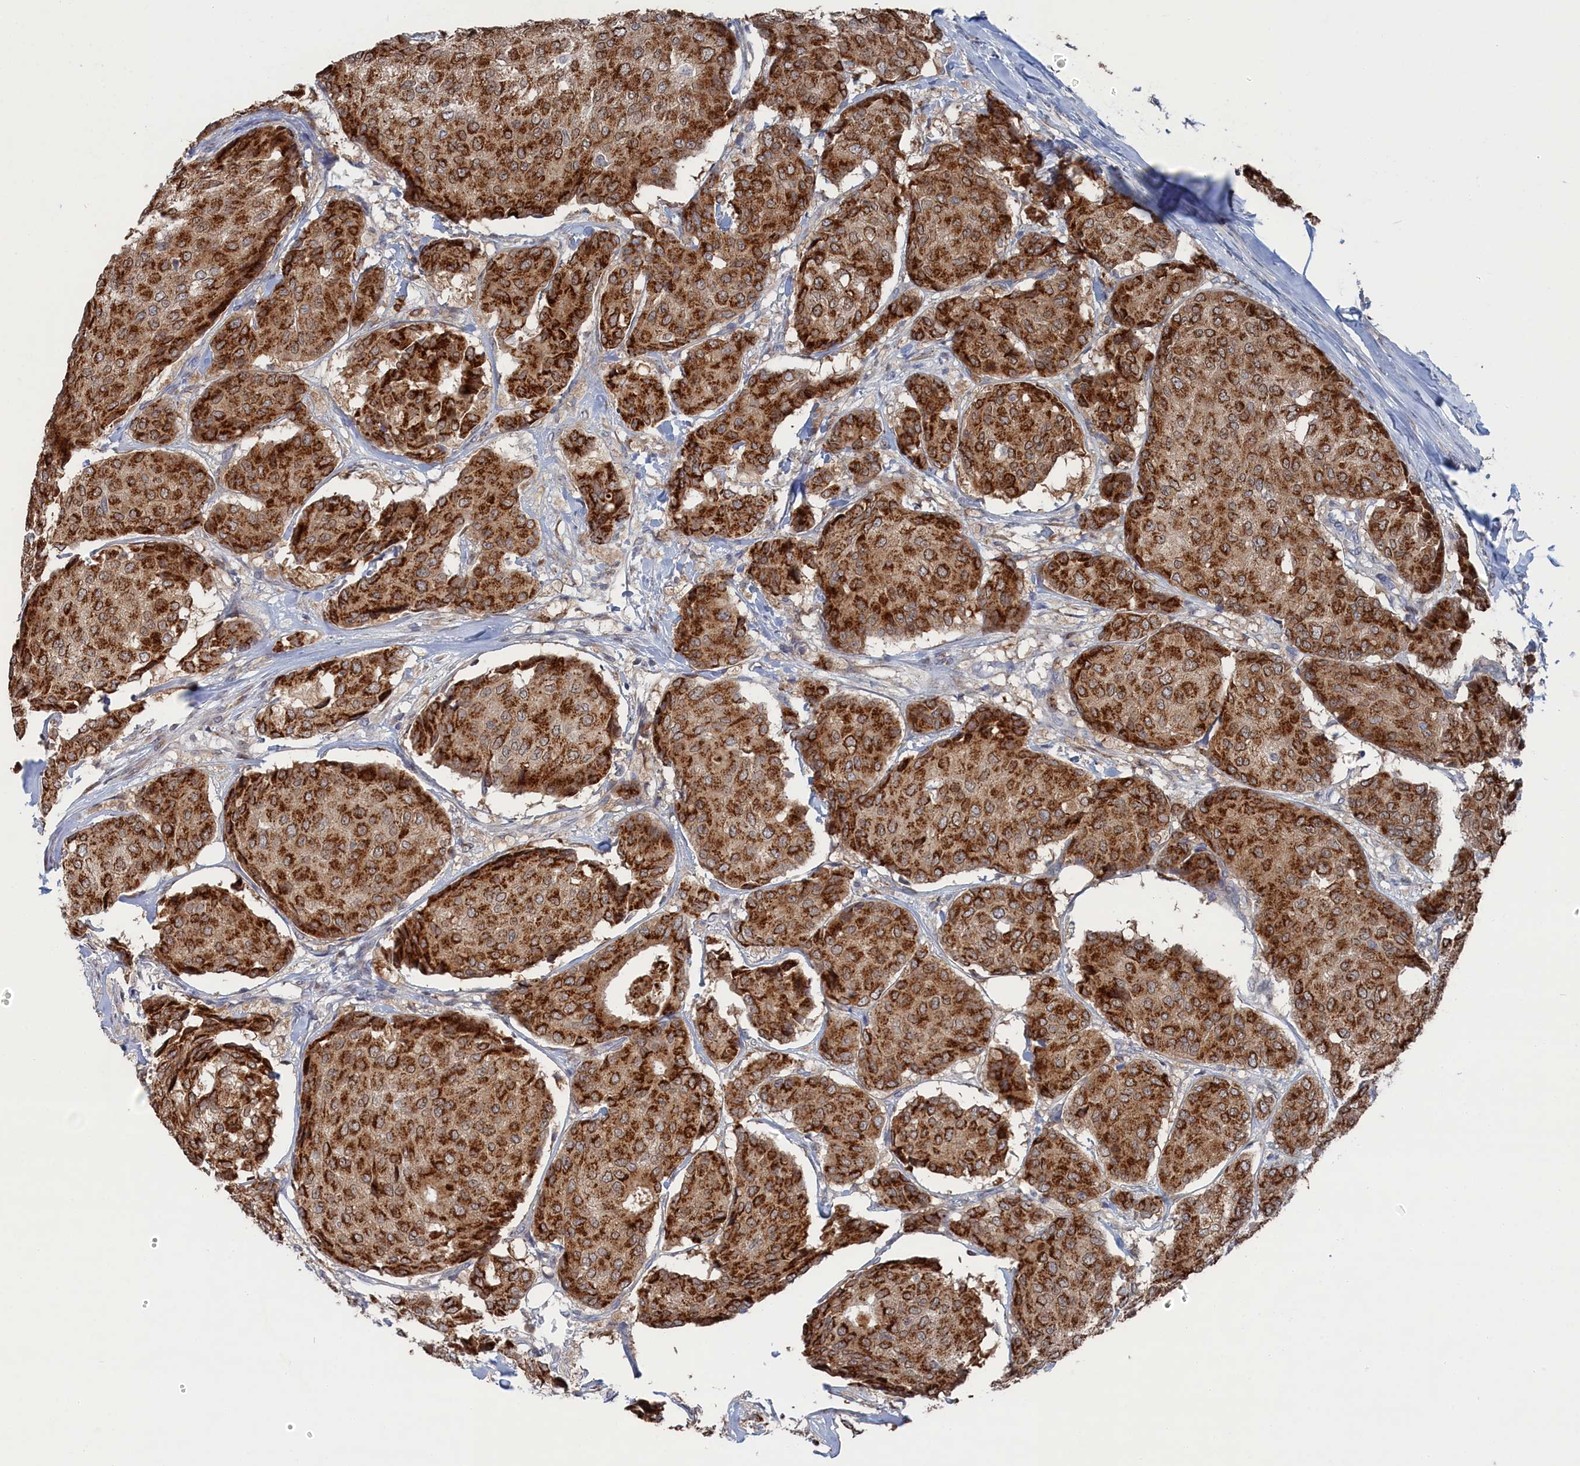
{"staining": {"intensity": "moderate", "quantity": ">75%", "location": "cytoplasmic/membranous"}, "tissue": "breast cancer", "cell_type": "Tumor cells", "image_type": "cancer", "snomed": [{"axis": "morphology", "description": "Duct carcinoma"}, {"axis": "topography", "description": "Breast"}], "caption": "IHC photomicrograph of neoplastic tissue: human breast cancer (invasive ductal carcinoma) stained using immunohistochemistry demonstrates medium levels of moderate protein expression localized specifically in the cytoplasmic/membranous of tumor cells, appearing as a cytoplasmic/membranous brown color.", "gene": "IRX1", "patient": {"sex": "female", "age": 75}}